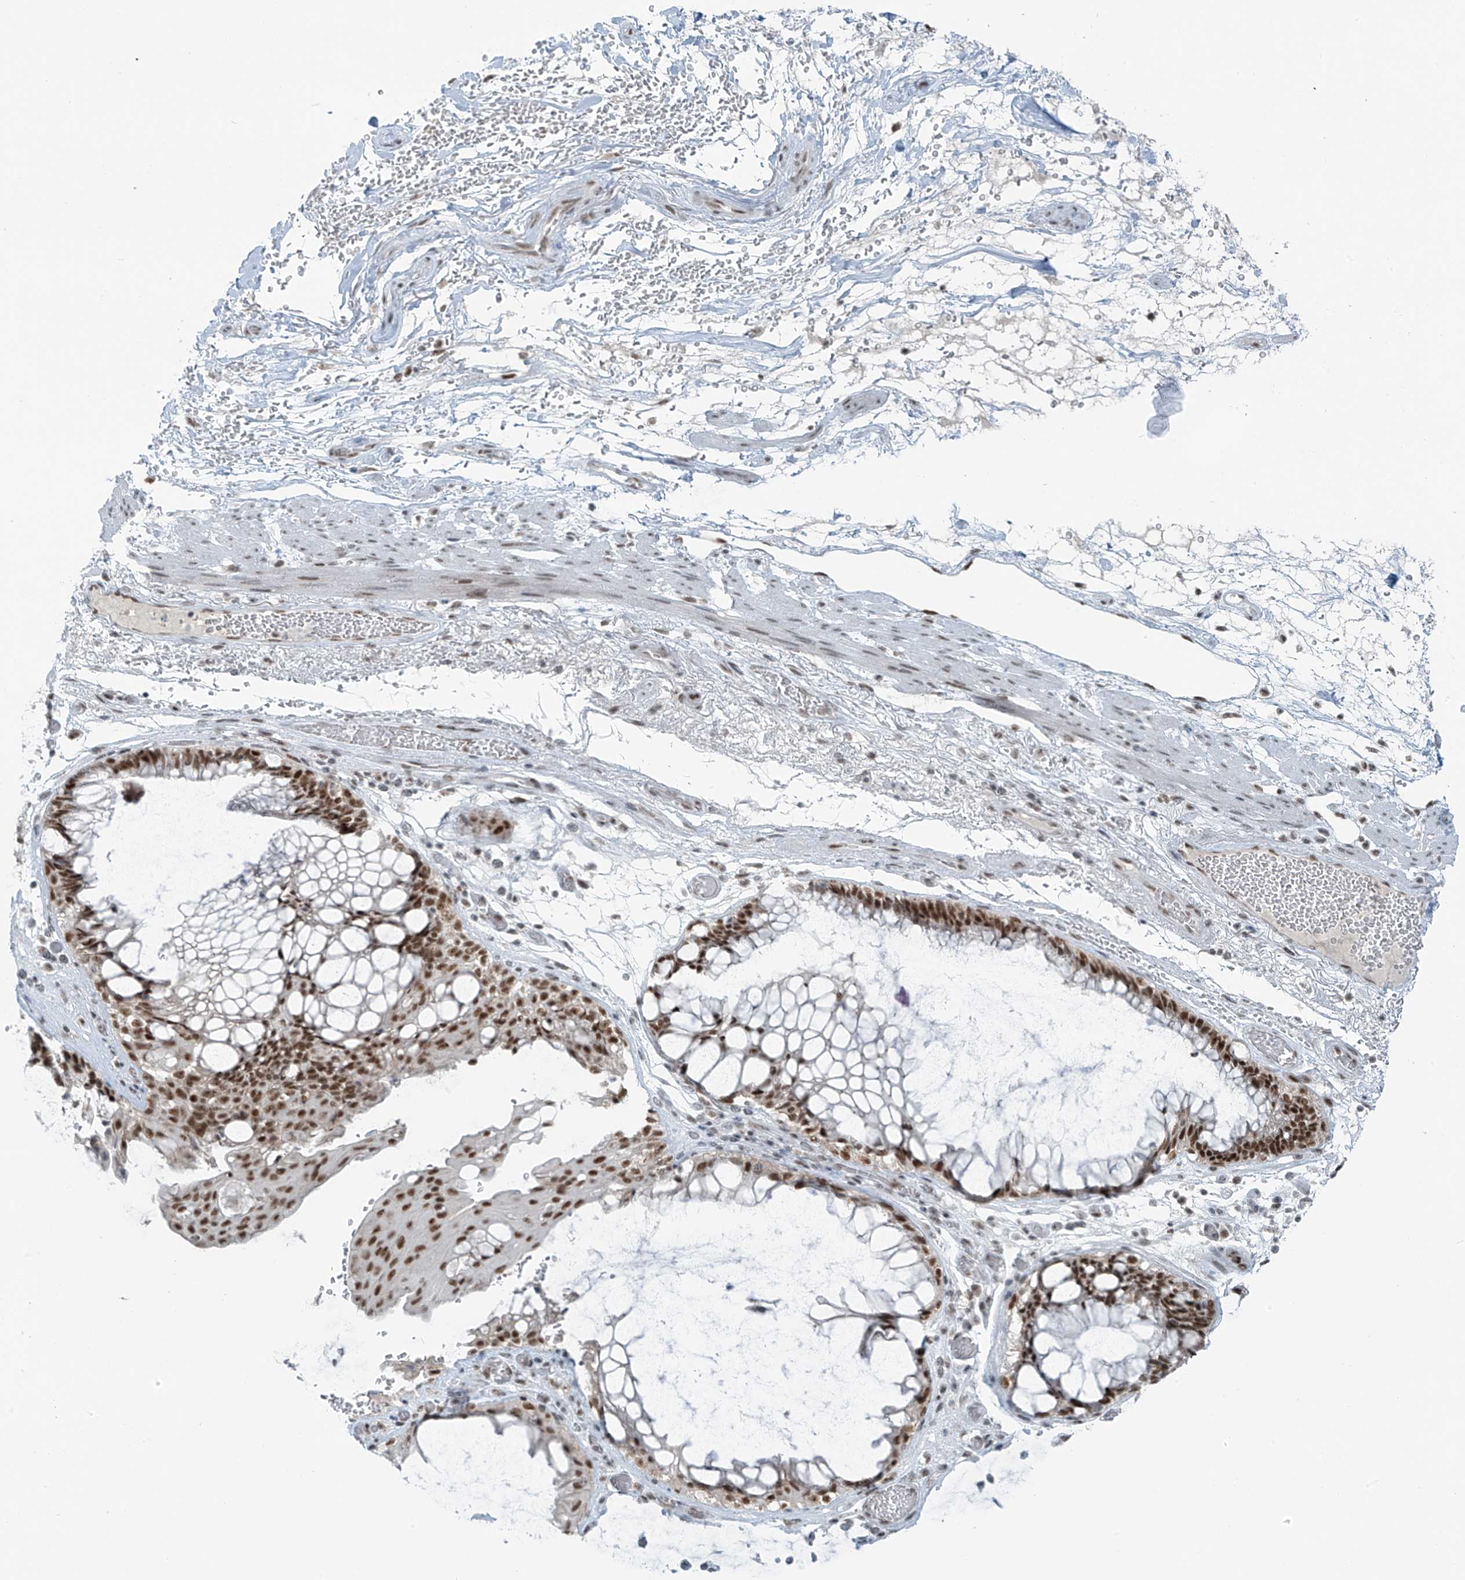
{"staining": {"intensity": "moderate", "quantity": ">75%", "location": "nuclear"}, "tissue": "melanoma", "cell_type": "Tumor cells", "image_type": "cancer", "snomed": [{"axis": "morphology", "description": "Malignant melanoma, NOS"}, {"axis": "topography", "description": "Rectum"}], "caption": "The photomicrograph displays a brown stain indicating the presence of a protein in the nuclear of tumor cells in melanoma.", "gene": "WRNIP1", "patient": {"sex": "female", "age": 81}}